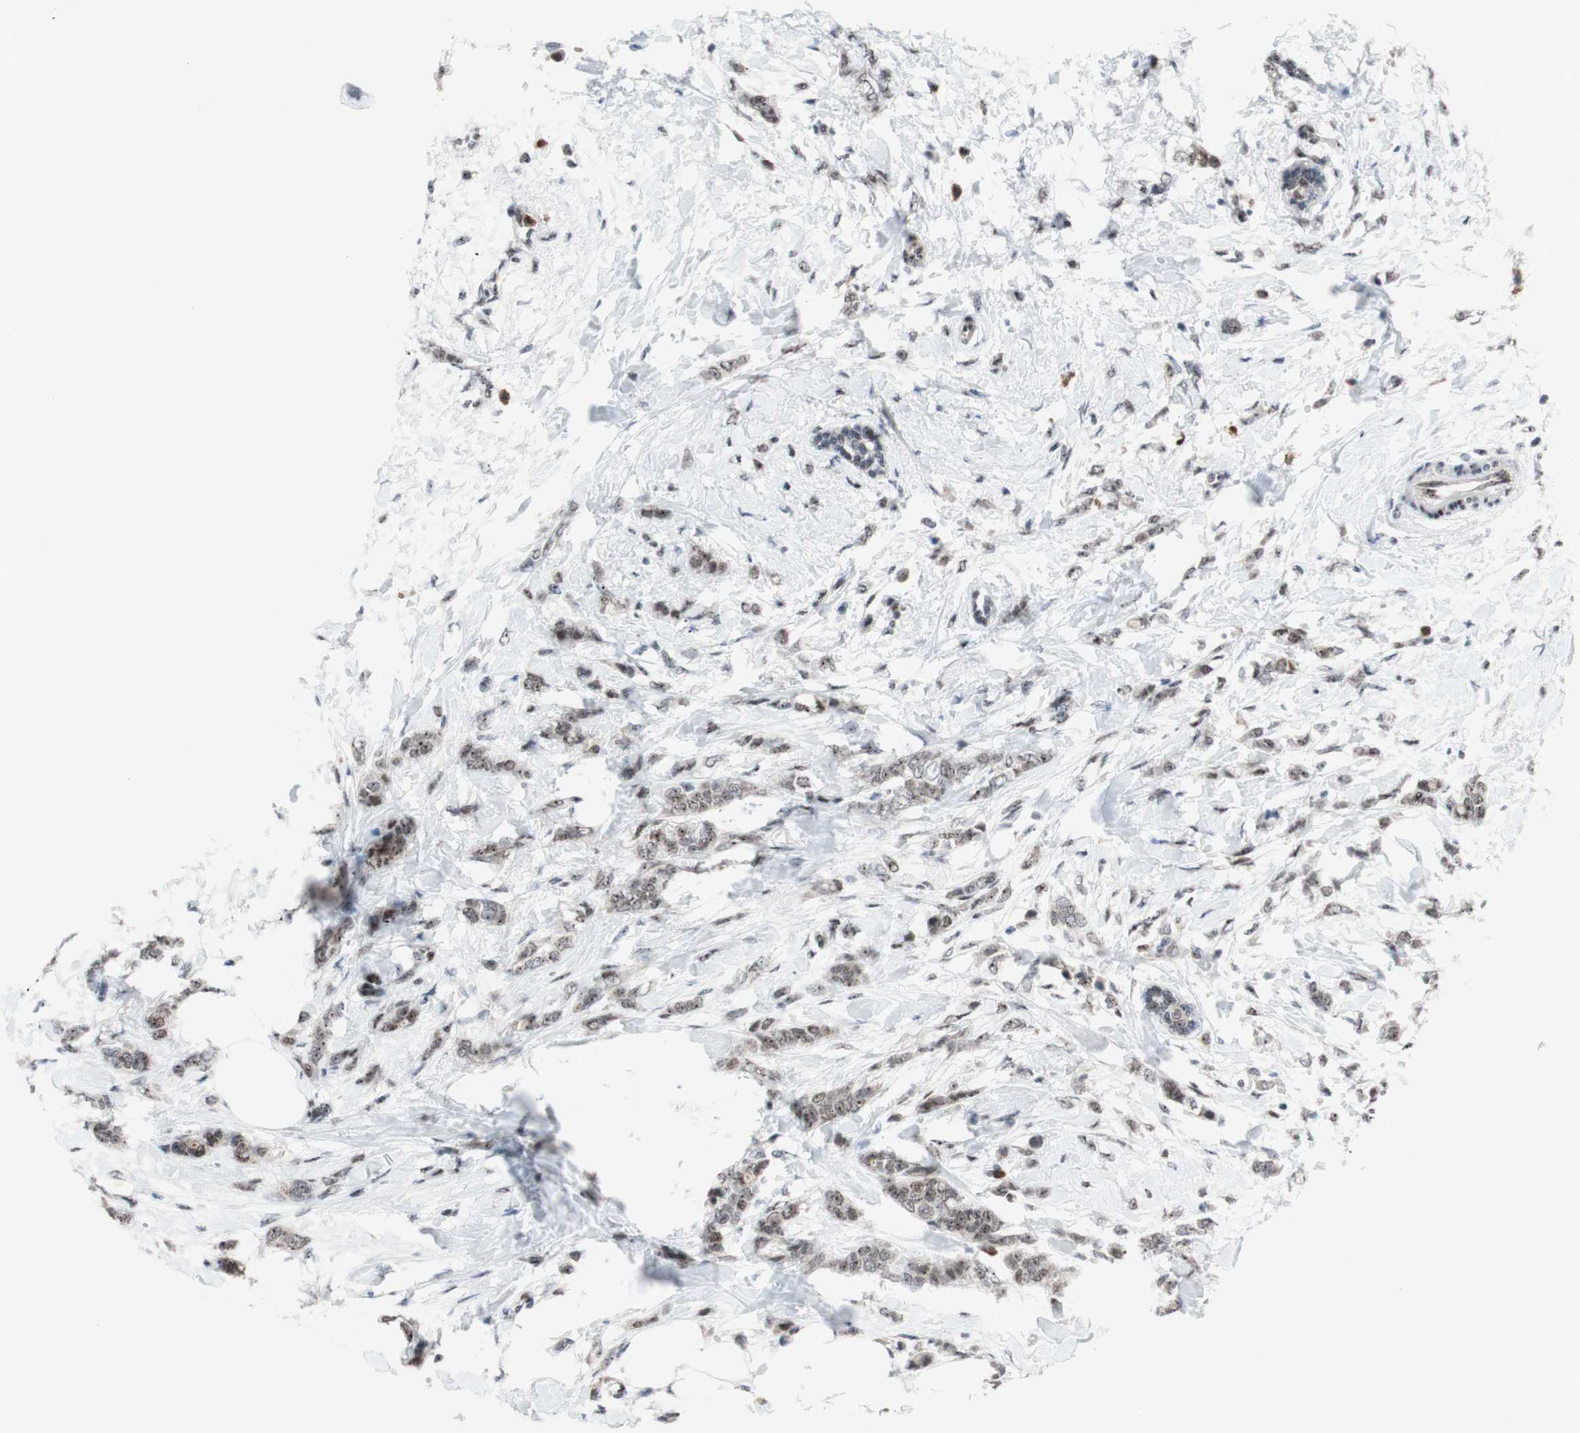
{"staining": {"intensity": "weak", "quantity": ">75%", "location": "nuclear"}, "tissue": "breast cancer", "cell_type": "Tumor cells", "image_type": "cancer", "snomed": [{"axis": "morphology", "description": "Lobular carcinoma, in situ"}, {"axis": "morphology", "description": "Lobular carcinoma"}, {"axis": "topography", "description": "Breast"}], "caption": "Breast cancer was stained to show a protein in brown. There is low levels of weak nuclear staining in about >75% of tumor cells.", "gene": "POLR1A", "patient": {"sex": "female", "age": 41}}